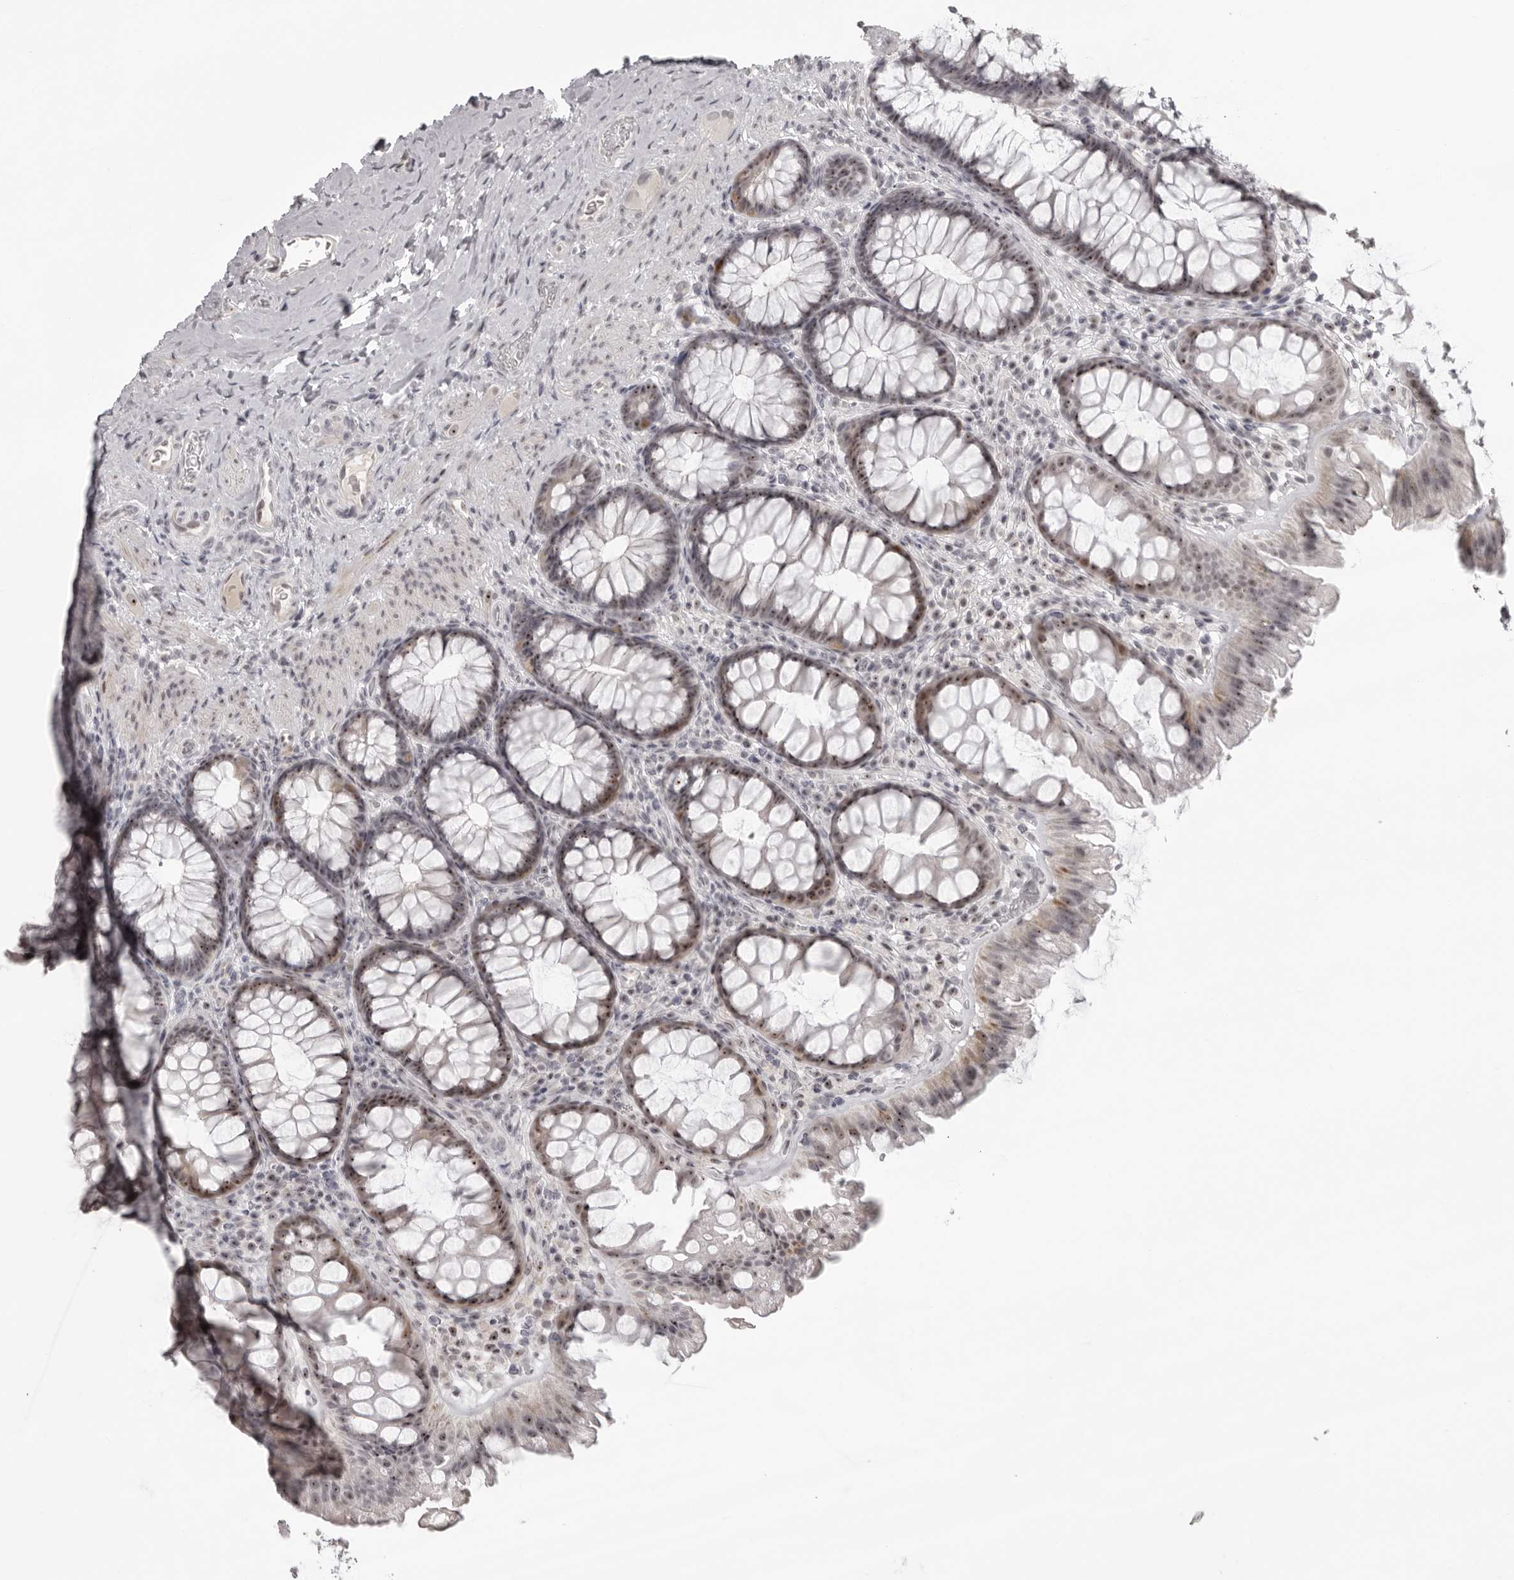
{"staining": {"intensity": "negative", "quantity": "none", "location": "none"}, "tissue": "colon", "cell_type": "Endothelial cells", "image_type": "normal", "snomed": [{"axis": "morphology", "description": "Normal tissue, NOS"}, {"axis": "topography", "description": "Colon"}], "caption": "Human colon stained for a protein using immunohistochemistry exhibits no positivity in endothelial cells.", "gene": "HELZ", "patient": {"sex": "female", "age": 62}}